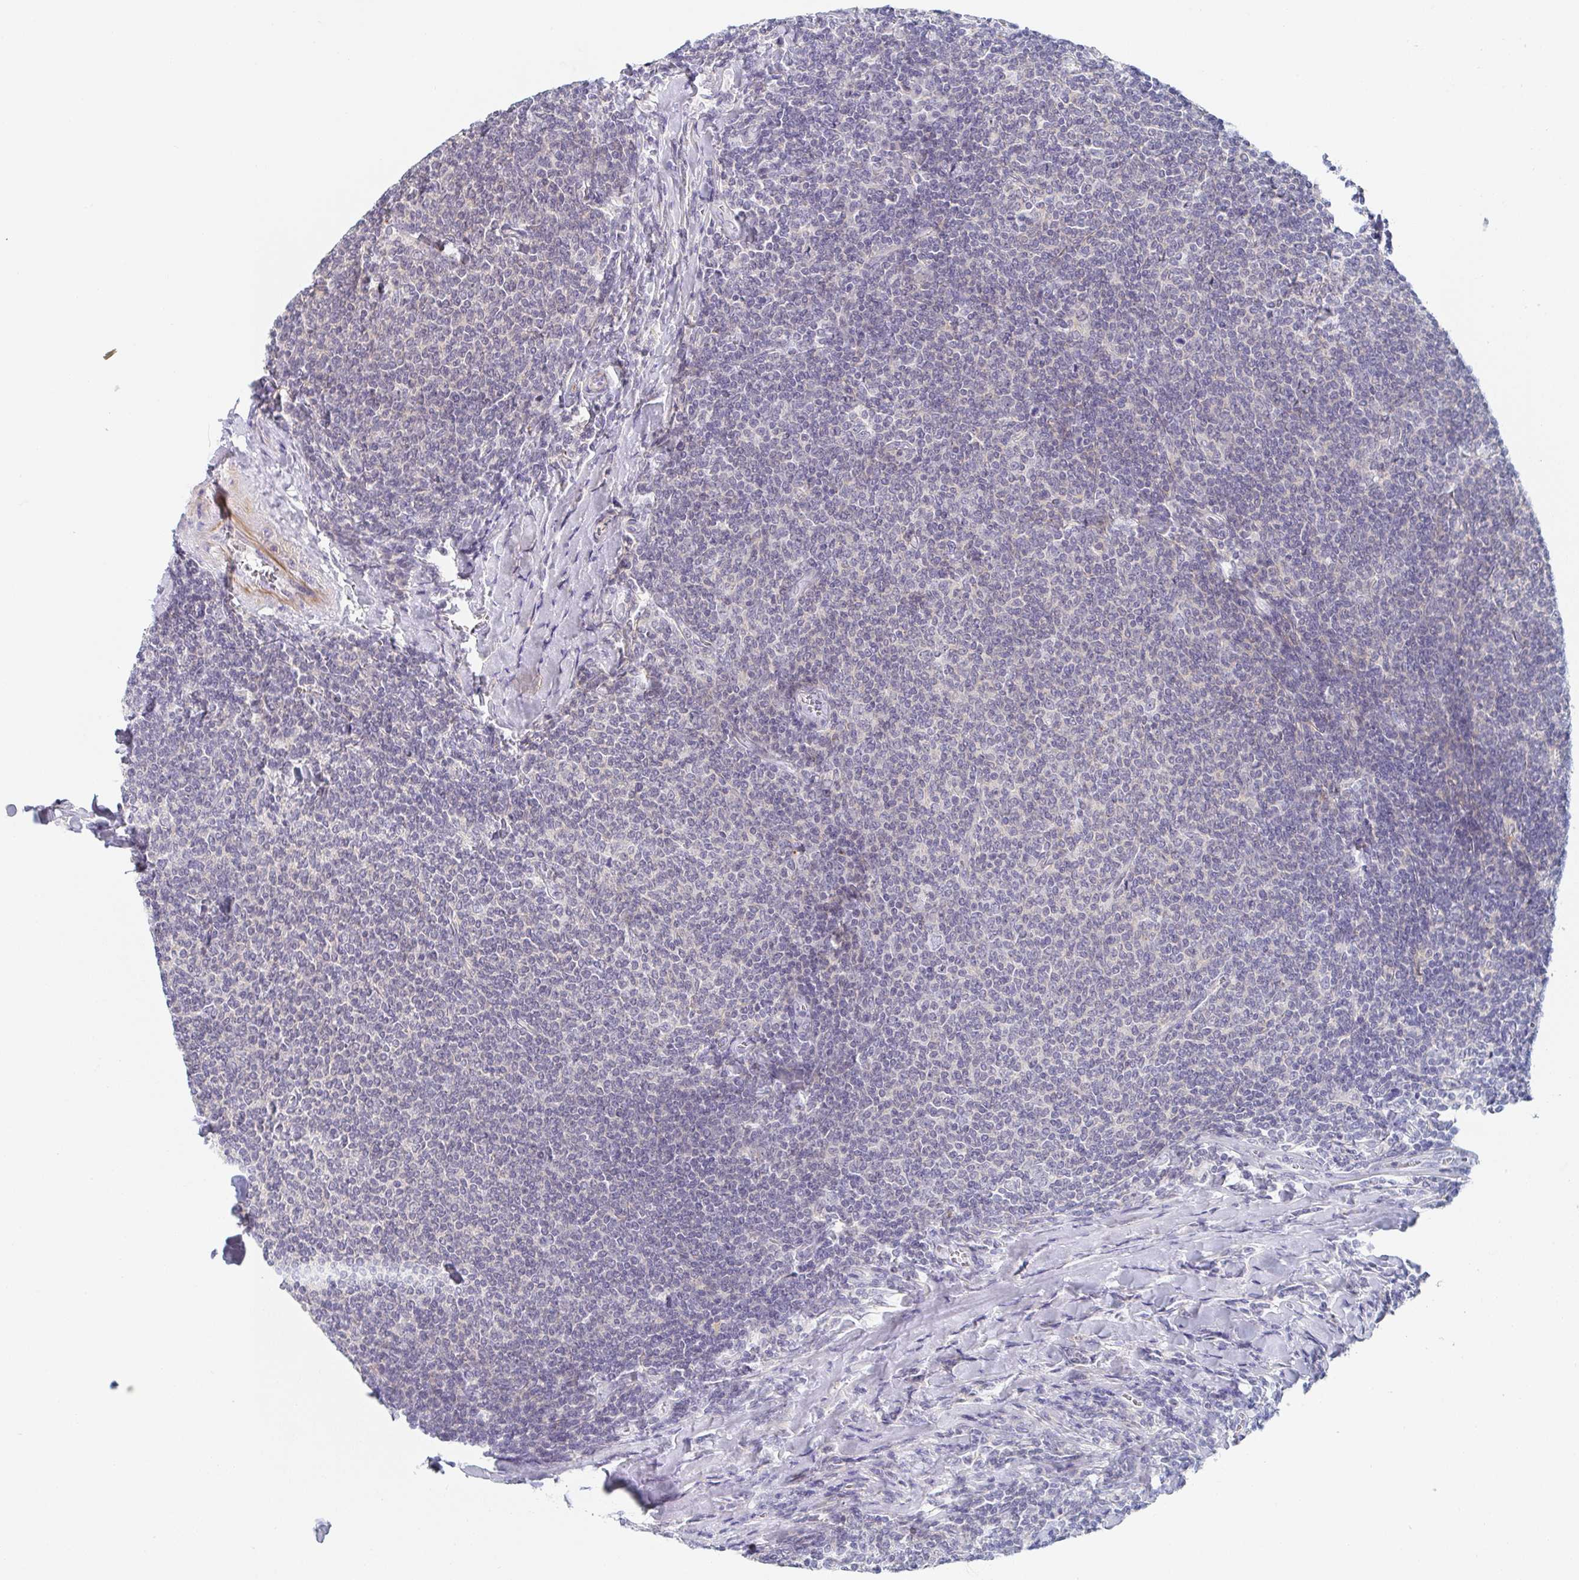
{"staining": {"intensity": "negative", "quantity": "none", "location": "none"}, "tissue": "lymphoma", "cell_type": "Tumor cells", "image_type": "cancer", "snomed": [{"axis": "morphology", "description": "Malignant lymphoma, non-Hodgkin's type, Low grade"}, {"axis": "topography", "description": "Lymph node"}], "caption": "Protein analysis of lymphoma demonstrates no significant expression in tumor cells. (DAB IHC, high magnification).", "gene": "RHOV", "patient": {"sex": "male", "age": 52}}